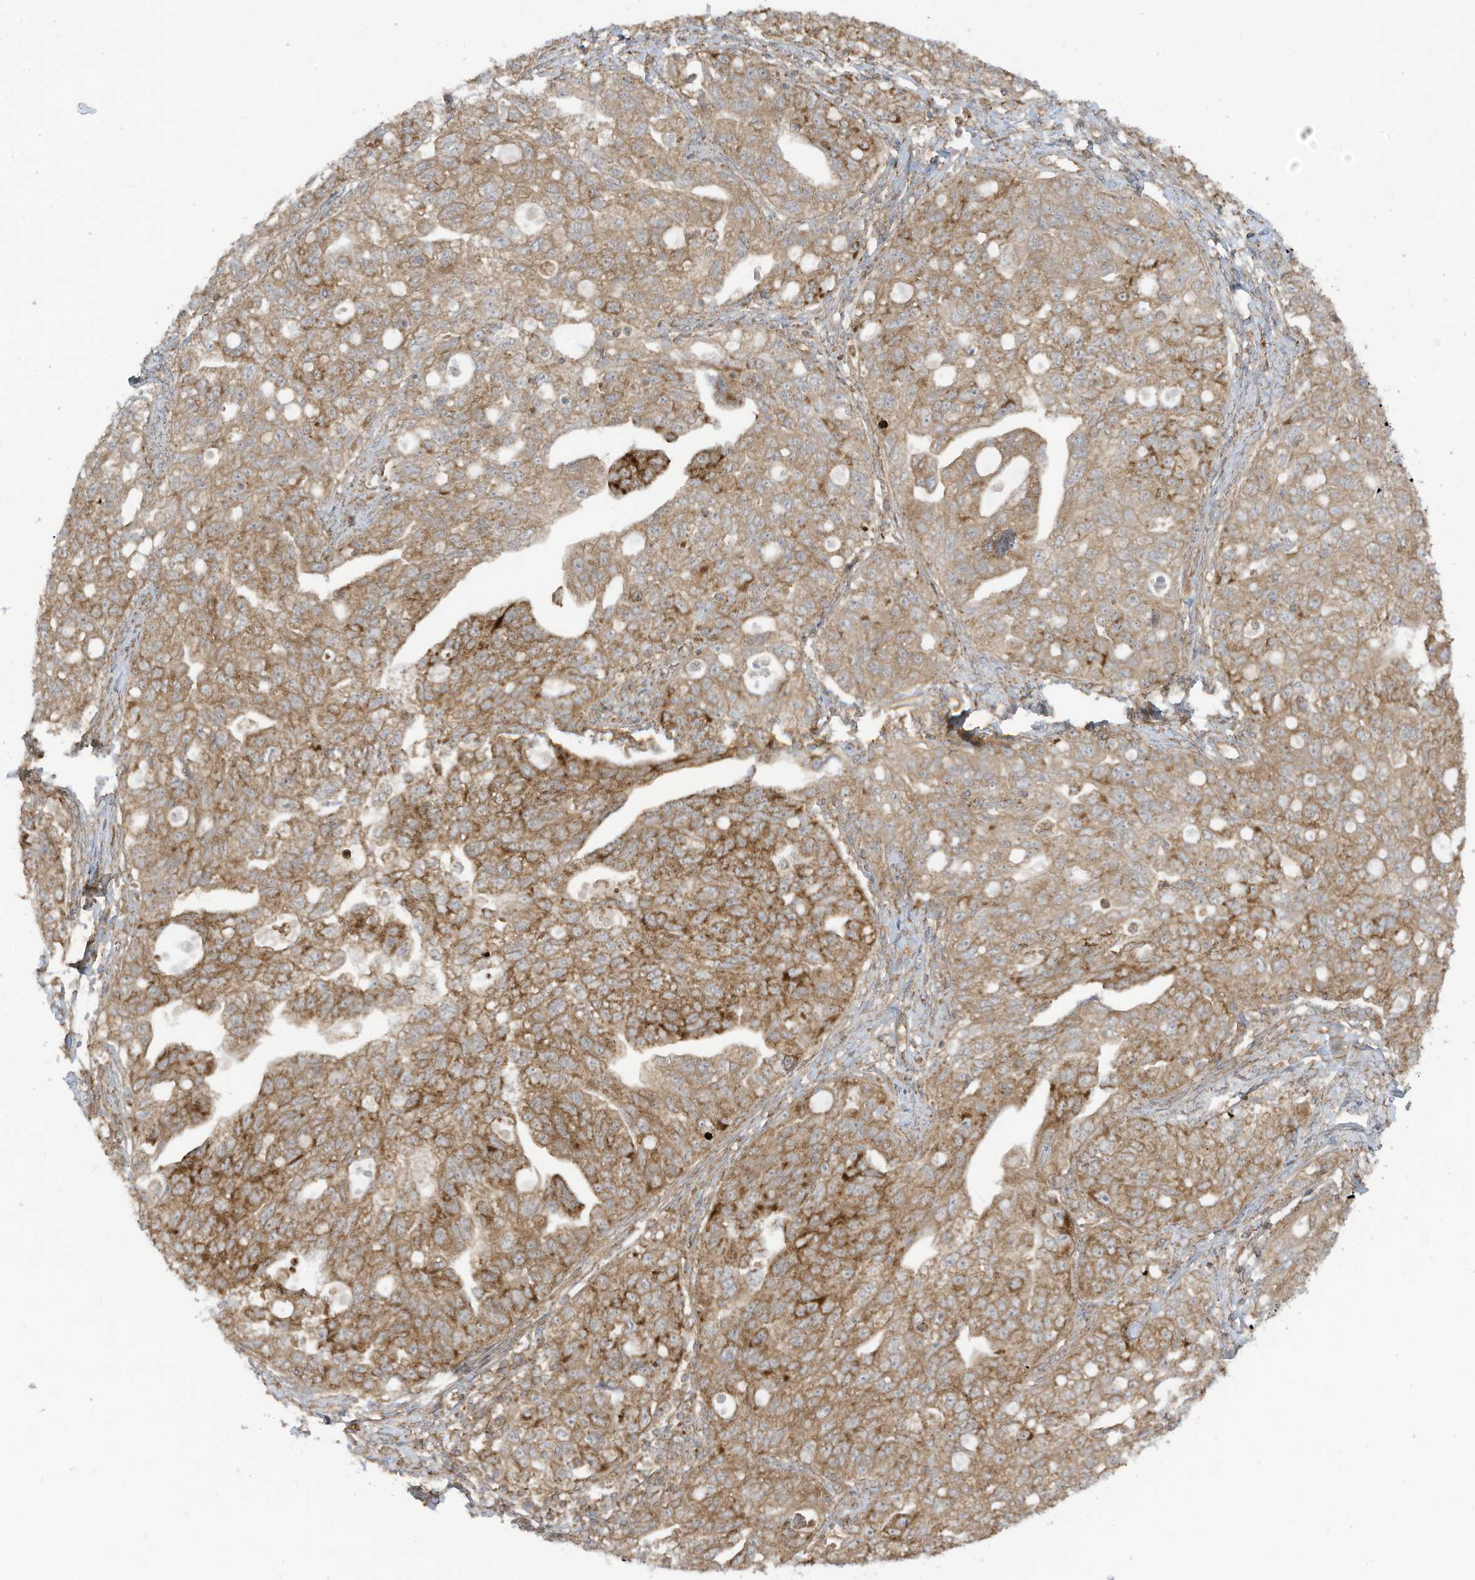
{"staining": {"intensity": "moderate", "quantity": ">75%", "location": "cytoplasmic/membranous"}, "tissue": "ovarian cancer", "cell_type": "Tumor cells", "image_type": "cancer", "snomed": [{"axis": "morphology", "description": "Carcinoma, NOS"}, {"axis": "morphology", "description": "Cystadenocarcinoma, serous, NOS"}, {"axis": "topography", "description": "Ovary"}], "caption": "Ovarian cancer stained with DAB (3,3'-diaminobenzidine) immunohistochemistry (IHC) demonstrates medium levels of moderate cytoplasmic/membranous expression in approximately >75% of tumor cells.", "gene": "REPS1", "patient": {"sex": "female", "age": 69}}